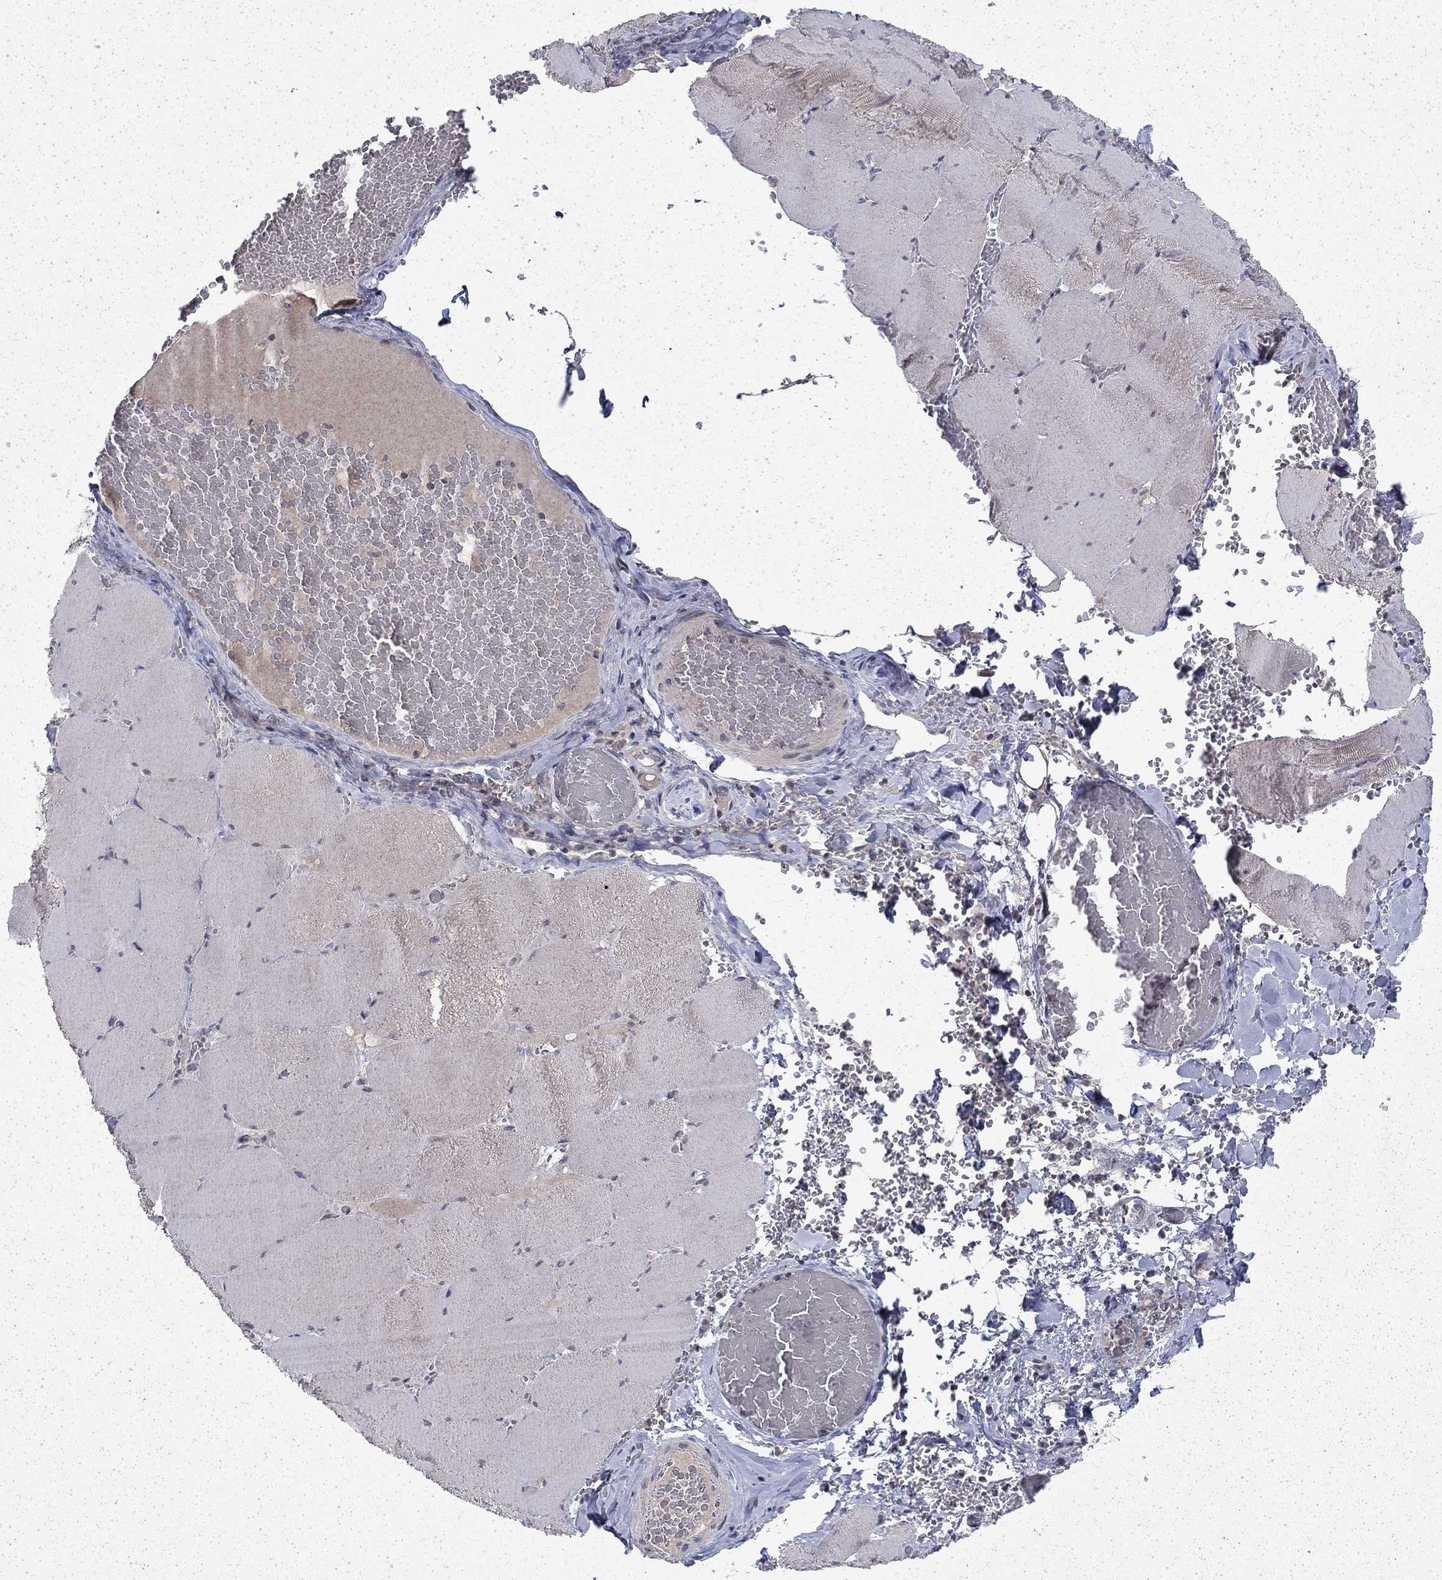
{"staining": {"intensity": "negative", "quantity": "none", "location": "none"}, "tissue": "skeletal muscle", "cell_type": "Myocytes", "image_type": "normal", "snomed": [{"axis": "morphology", "description": "Normal tissue, NOS"}, {"axis": "morphology", "description": "Malignant melanoma, Metastatic site"}, {"axis": "topography", "description": "Skeletal muscle"}], "caption": "Myocytes are negative for brown protein staining in normal skeletal muscle. (Stains: DAB immunohistochemistry with hematoxylin counter stain, Microscopy: brightfield microscopy at high magnification).", "gene": "CHAT", "patient": {"sex": "male", "age": 50}}